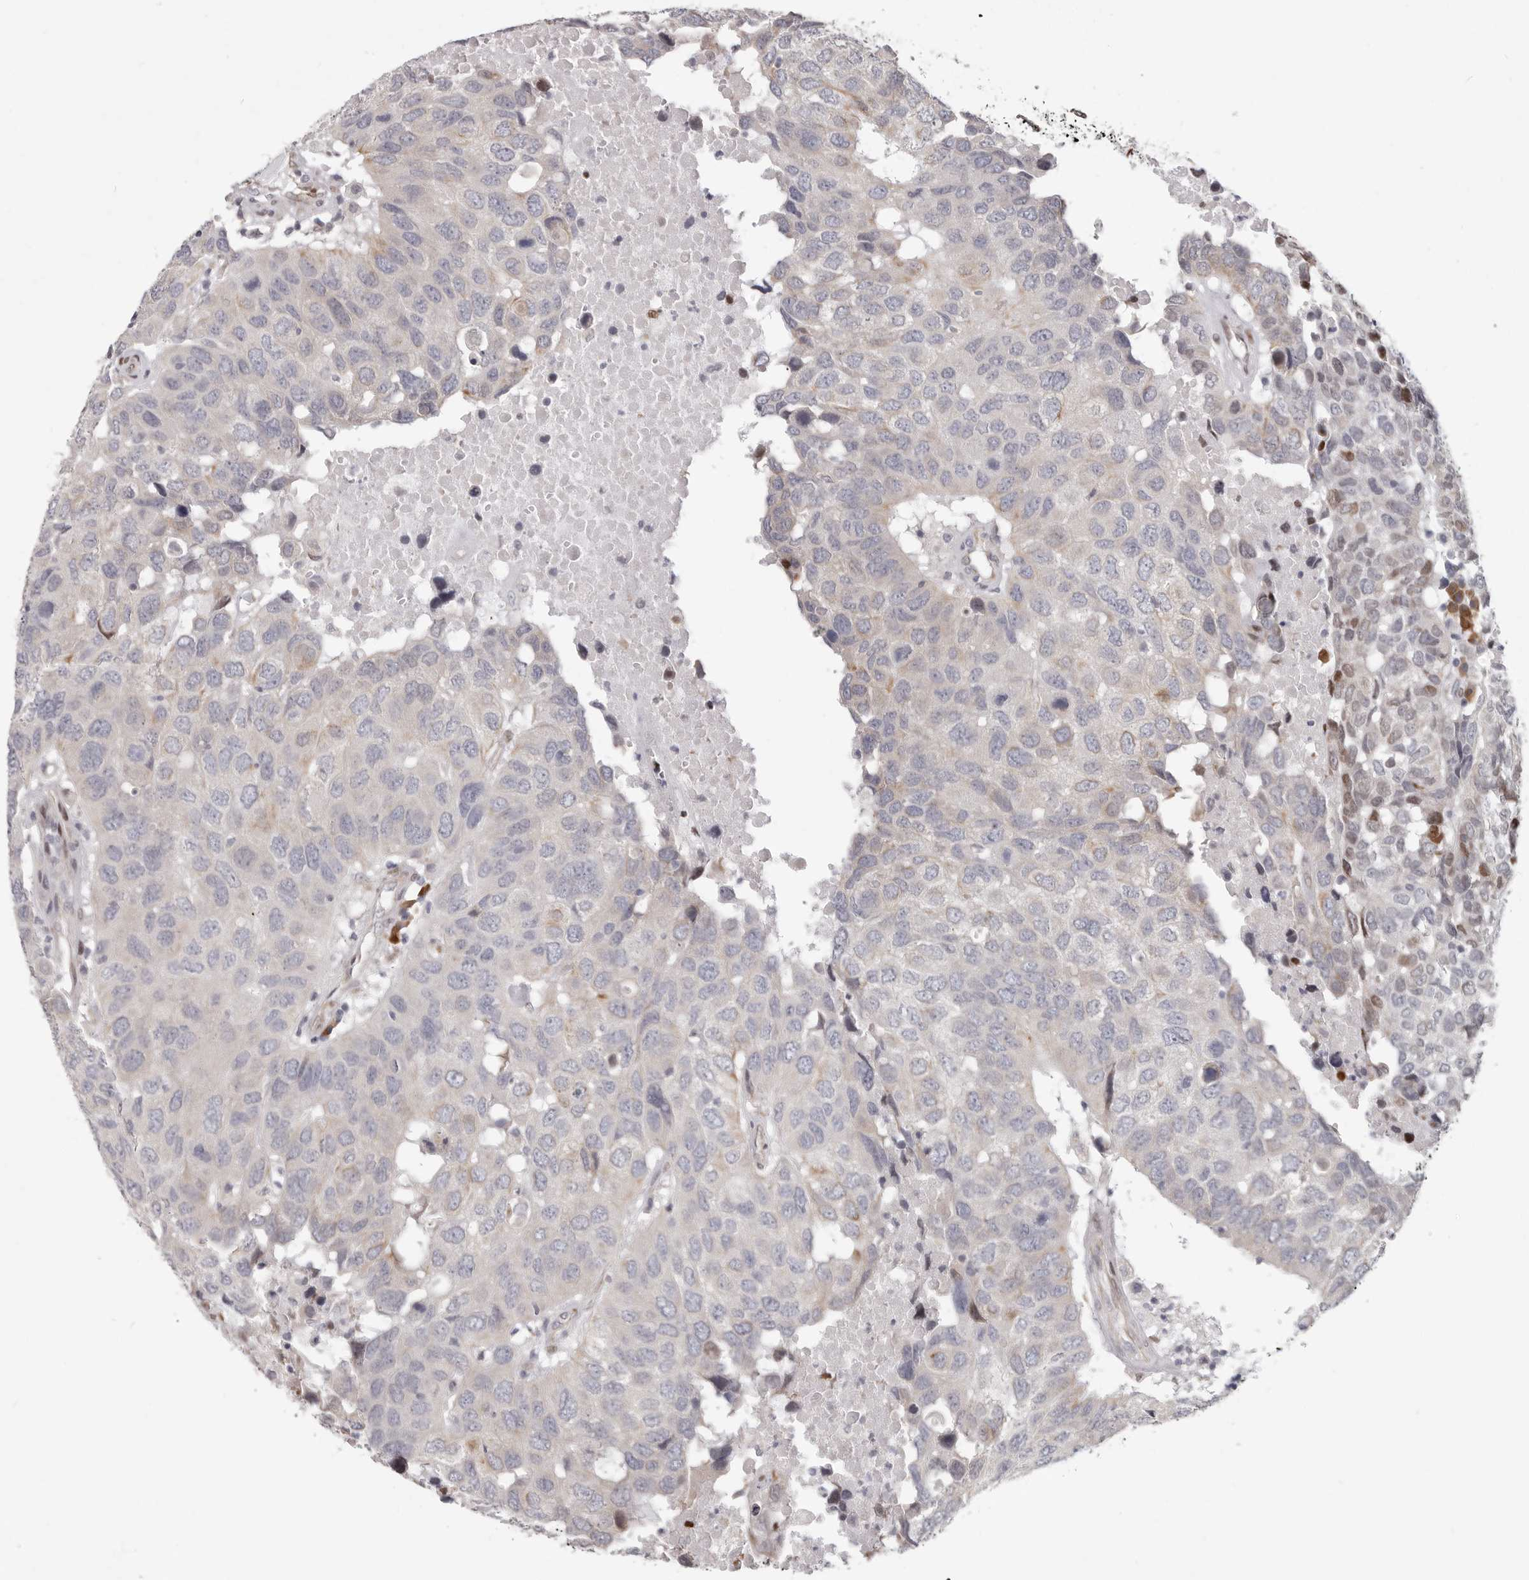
{"staining": {"intensity": "moderate", "quantity": "<25%", "location": "nuclear"}, "tissue": "head and neck cancer", "cell_type": "Tumor cells", "image_type": "cancer", "snomed": [{"axis": "morphology", "description": "Squamous cell carcinoma, NOS"}, {"axis": "topography", "description": "Head-Neck"}], "caption": "Squamous cell carcinoma (head and neck) stained for a protein demonstrates moderate nuclear positivity in tumor cells.", "gene": "SRP19", "patient": {"sex": "male", "age": 66}}